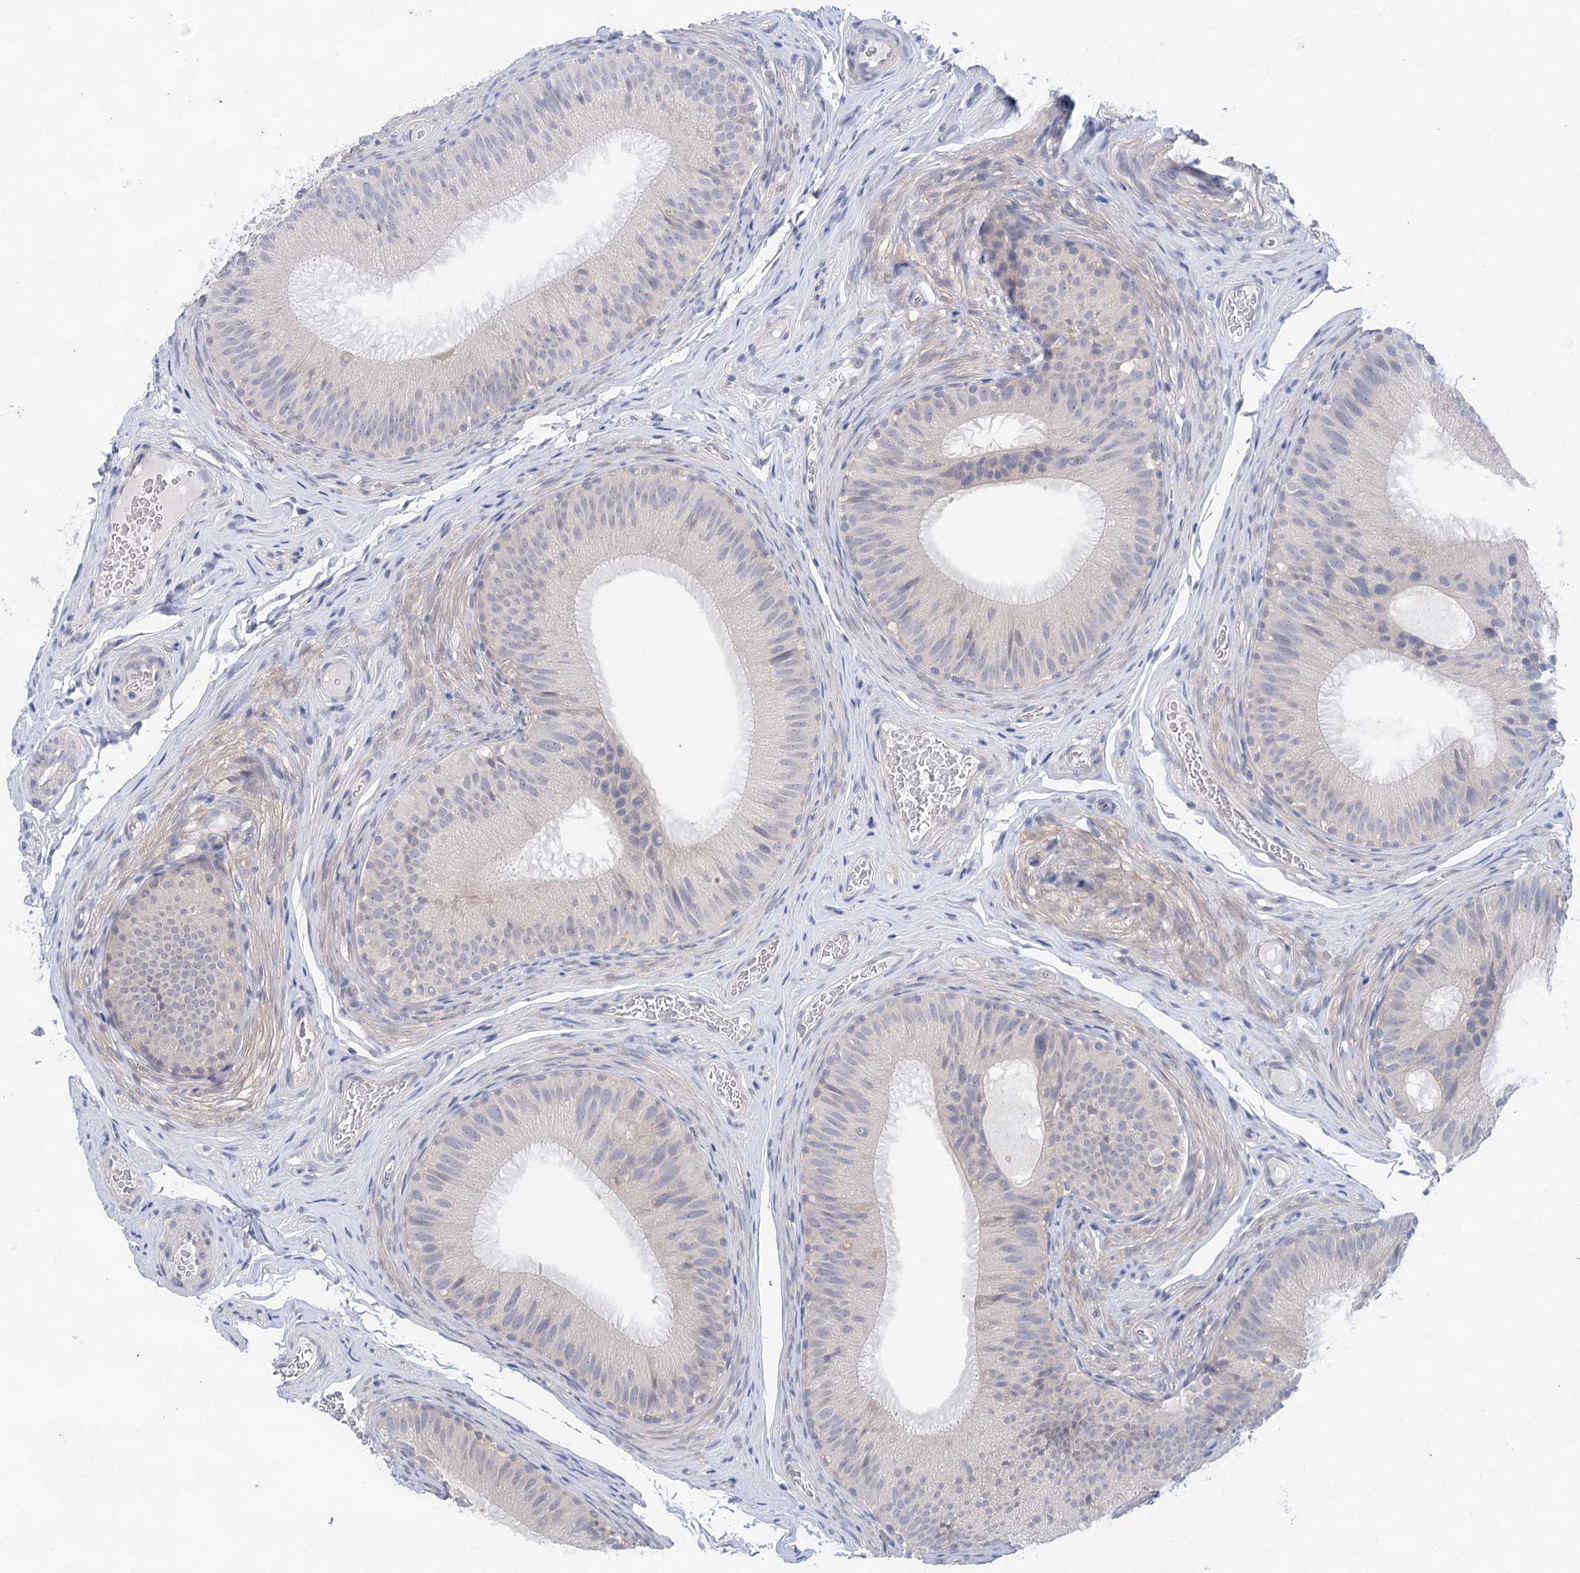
{"staining": {"intensity": "negative", "quantity": "none", "location": "none"}, "tissue": "epididymis", "cell_type": "Glandular cells", "image_type": "normal", "snomed": [{"axis": "morphology", "description": "Normal tissue, NOS"}, {"axis": "topography", "description": "Epididymis"}], "caption": "Glandular cells are negative for brown protein staining in benign epididymis. (Immunohistochemistry, brightfield microscopy, high magnification).", "gene": "LALBA", "patient": {"sex": "male", "age": 34}}